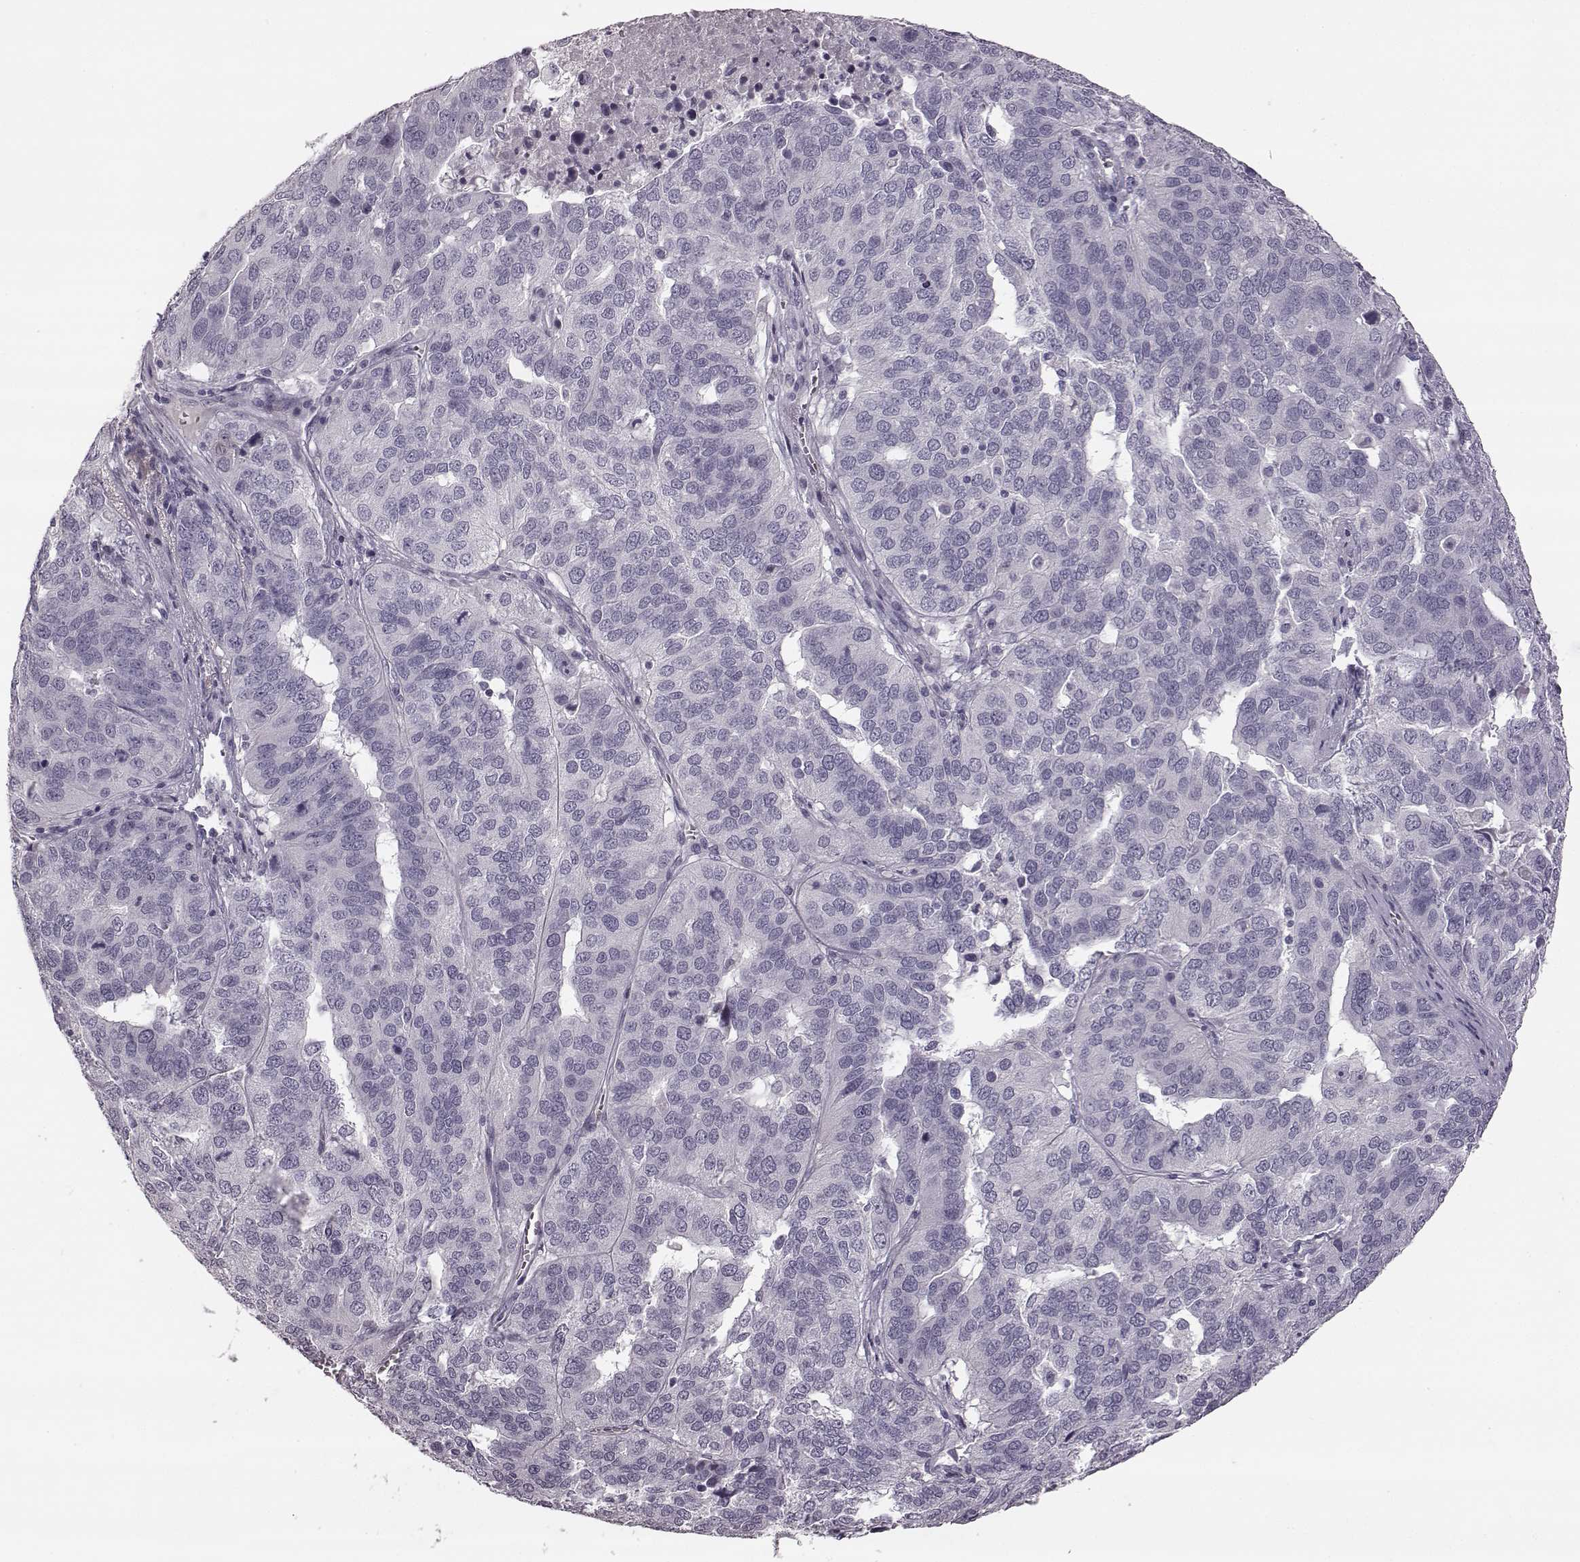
{"staining": {"intensity": "negative", "quantity": "none", "location": "none"}, "tissue": "ovarian cancer", "cell_type": "Tumor cells", "image_type": "cancer", "snomed": [{"axis": "morphology", "description": "Carcinoma, endometroid"}, {"axis": "topography", "description": "Soft tissue"}, {"axis": "topography", "description": "Ovary"}], "caption": "There is no significant expression in tumor cells of ovarian endometroid carcinoma.", "gene": "ZNF433", "patient": {"sex": "female", "age": 52}}